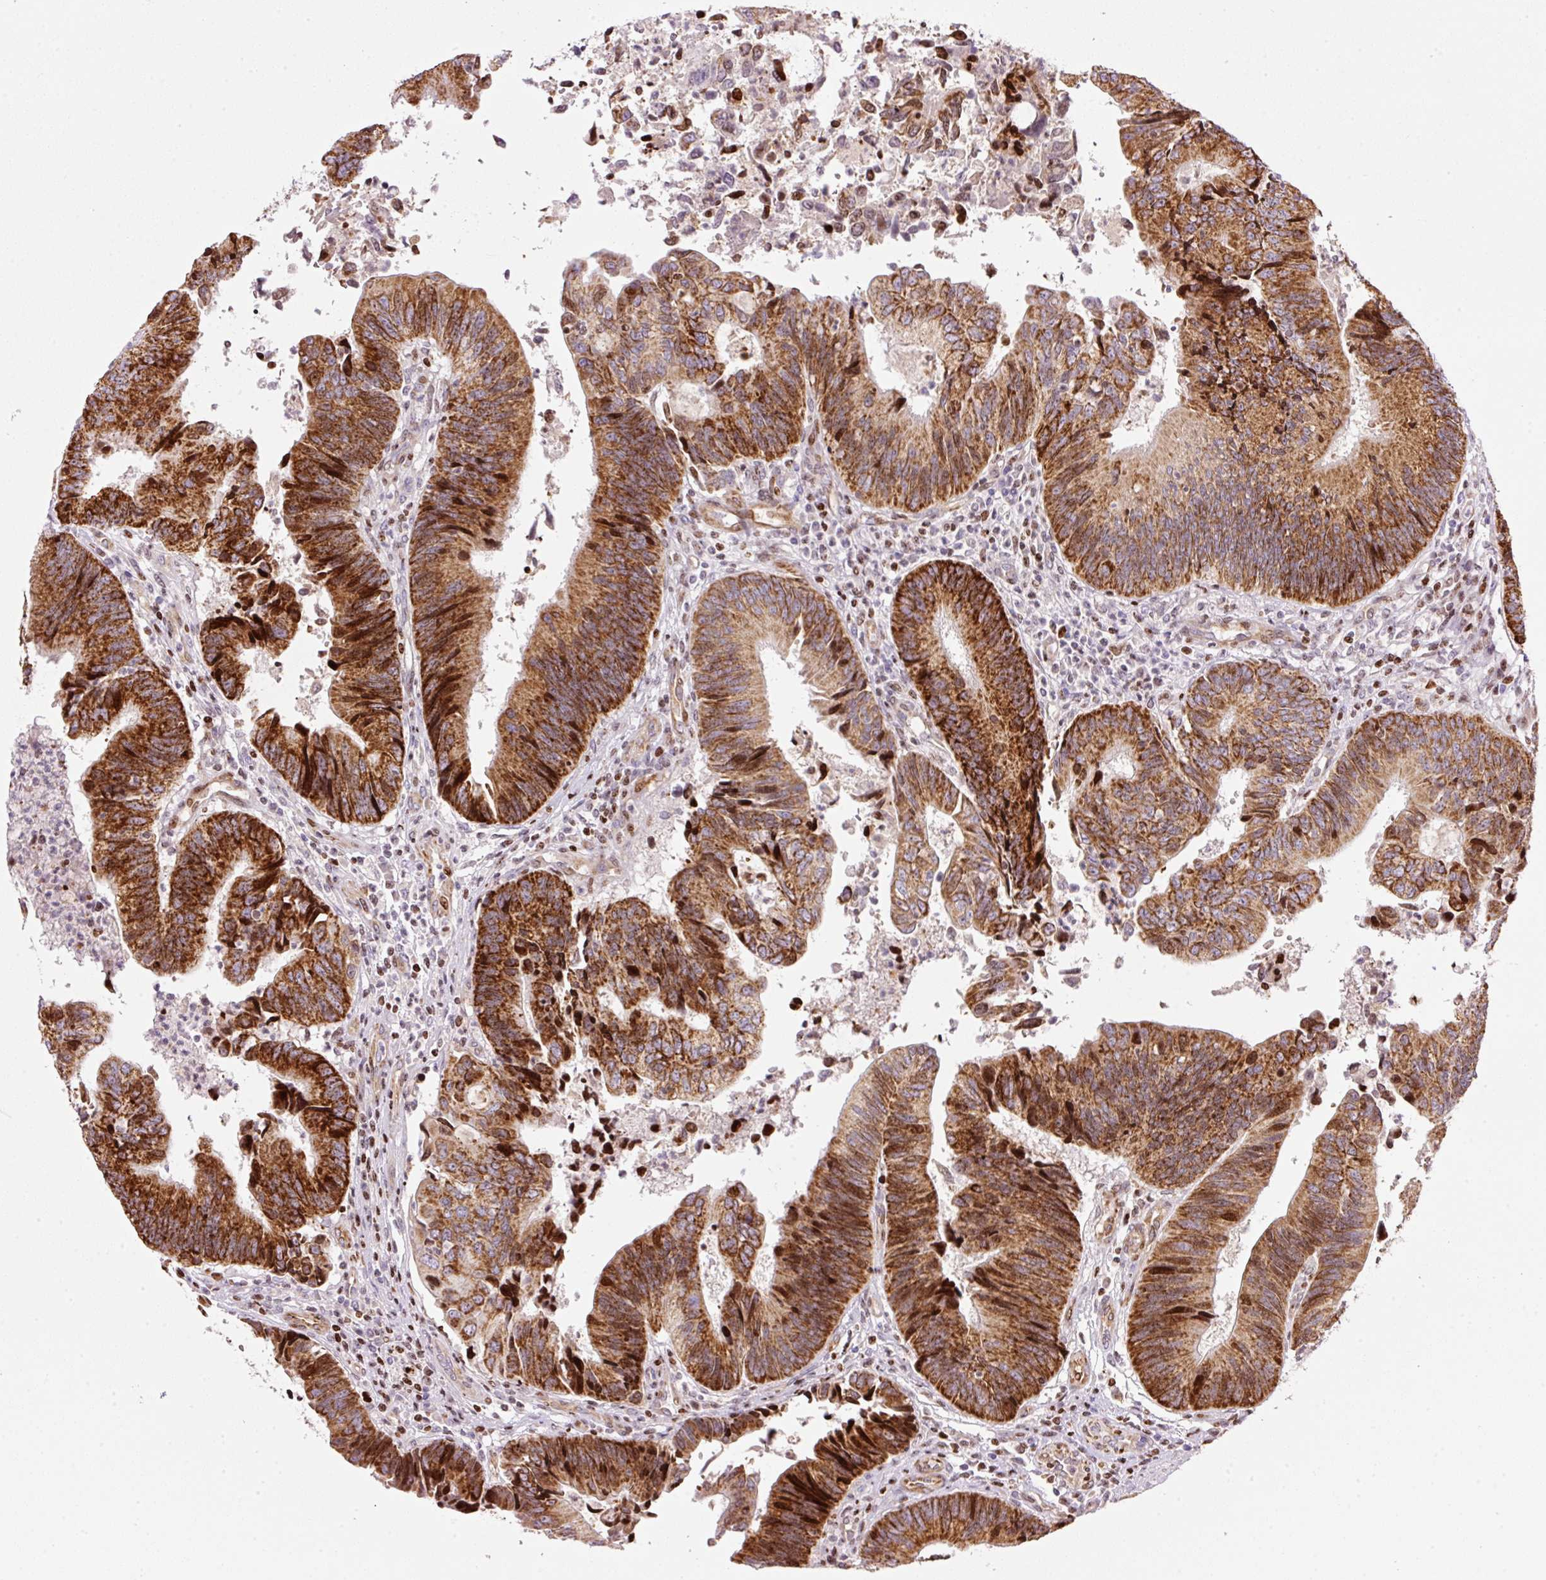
{"staining": {"intensity": "strong", "quantity": ">75%", "location": "cytoplasmic/membranous"}, "tissue": "colorectal cancer", "cell_type": "Tumor cells", "image_type": "cancer", "snomed": [{"axis": "morphology", "description": "Adenocarcinoma, NOS"}, {"axis": "topography", "description": "Colon"}], "caption": "IHC (DAB (3,3'-diaminobenzidine)) staining of colorectal adenocarcinoma demonstrates strong cytoplasmic/membranous protein staining in approximately >75% of tumor cells.", "gene": "TMEM8B", "patient": {"sex": "female", "age": 67}}